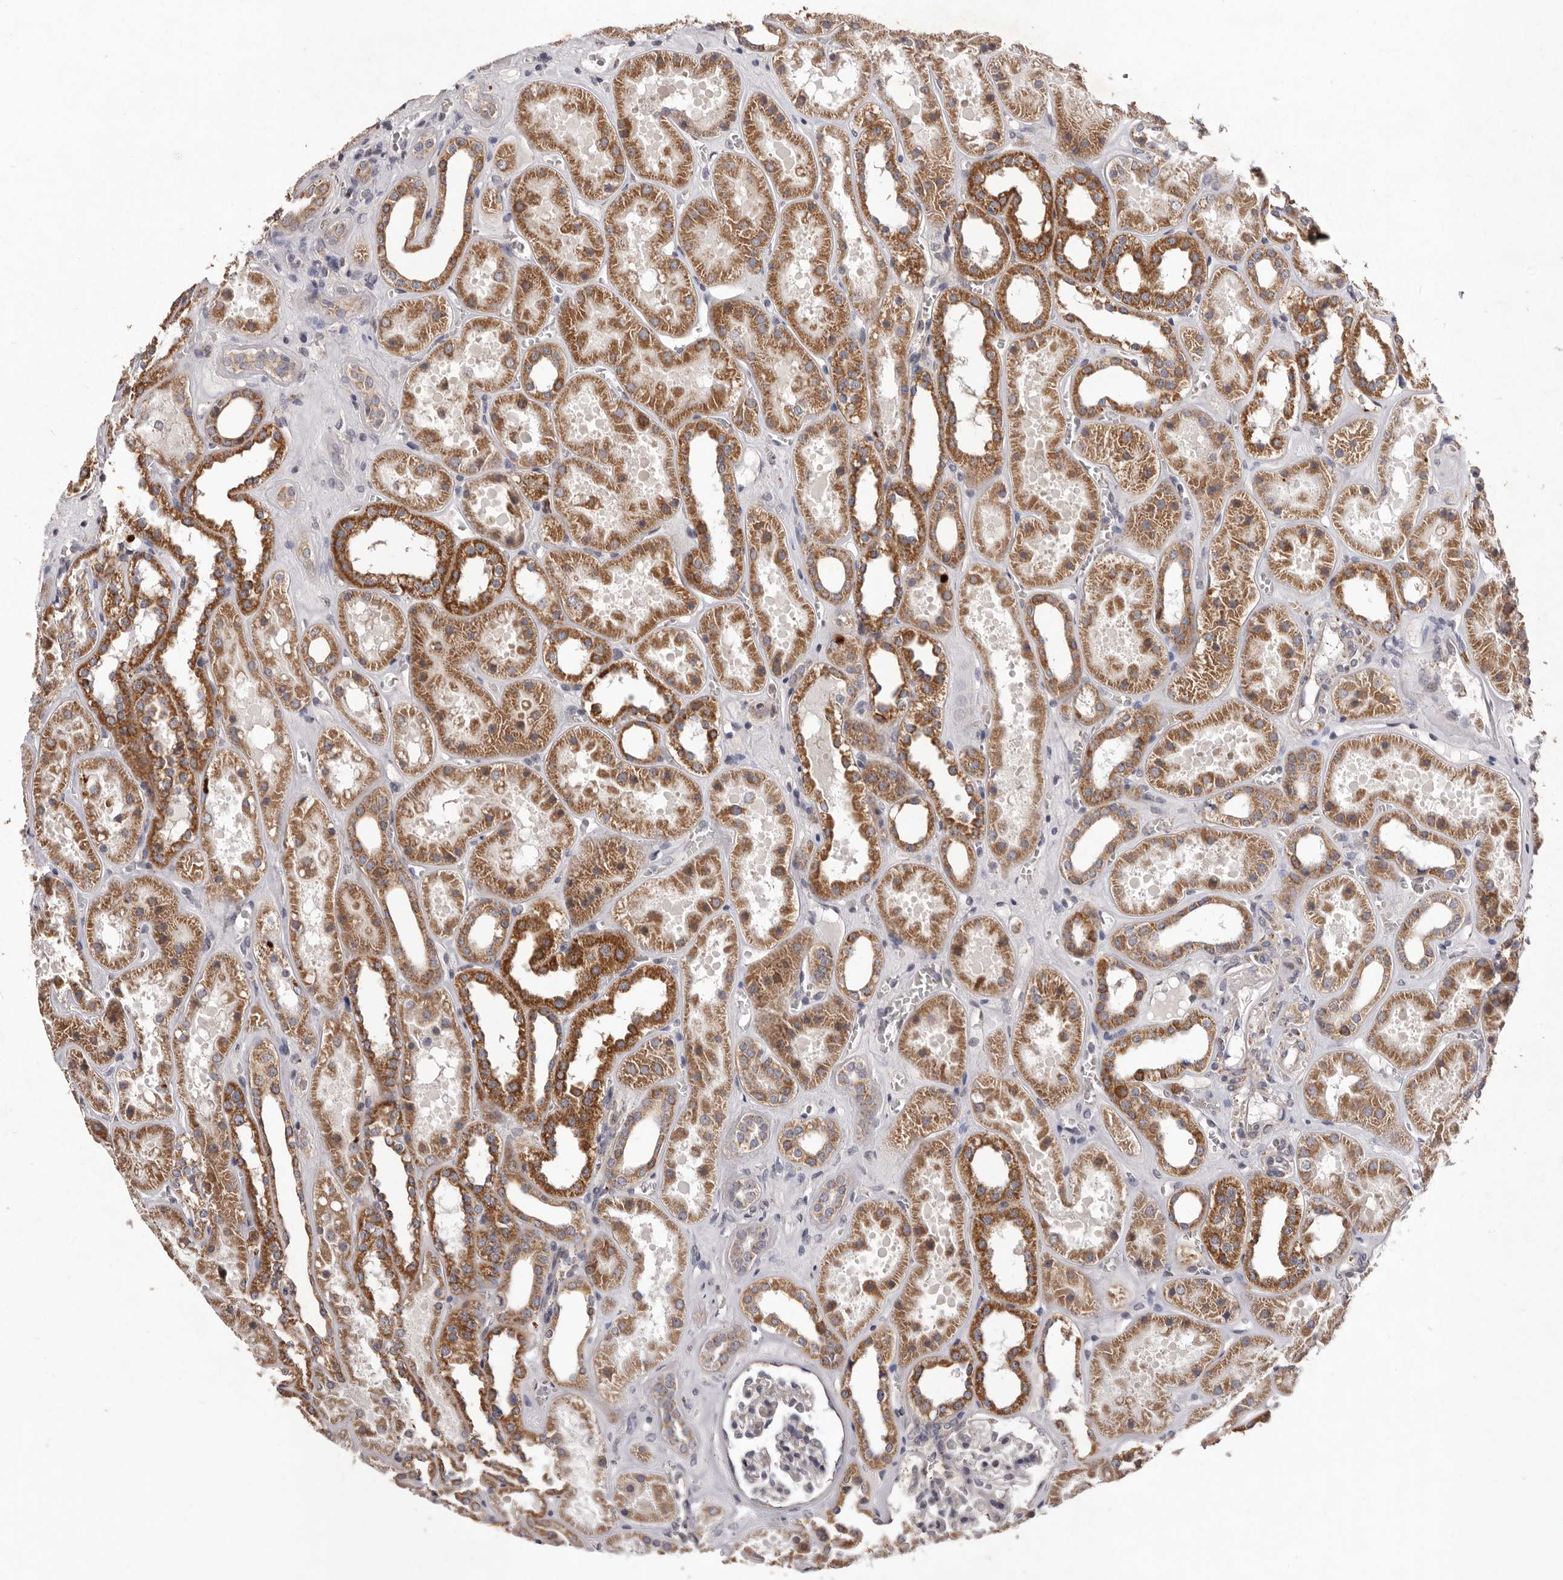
{"staining": {"intensity": "moderate", "quantity": "<25%", "location": "cytoplasmic/membranous"}, "tissue": "kidney", "cell_type": "Cells in glomeruli", "image_type": "normal", "snomed": [{"axis": "morphology", "description": "Normal tissue, NOS"}, {"axis": "topography", "description": "Kidney"}], "caption": "Brown immunohistochemical staining in normal kidney exhibits moderate cytoplasmic/membranous staining in approximately <25% of cells in glomeruli.", "gene": "CXCL14", "patient": {"sex": "female", "age": 41}}